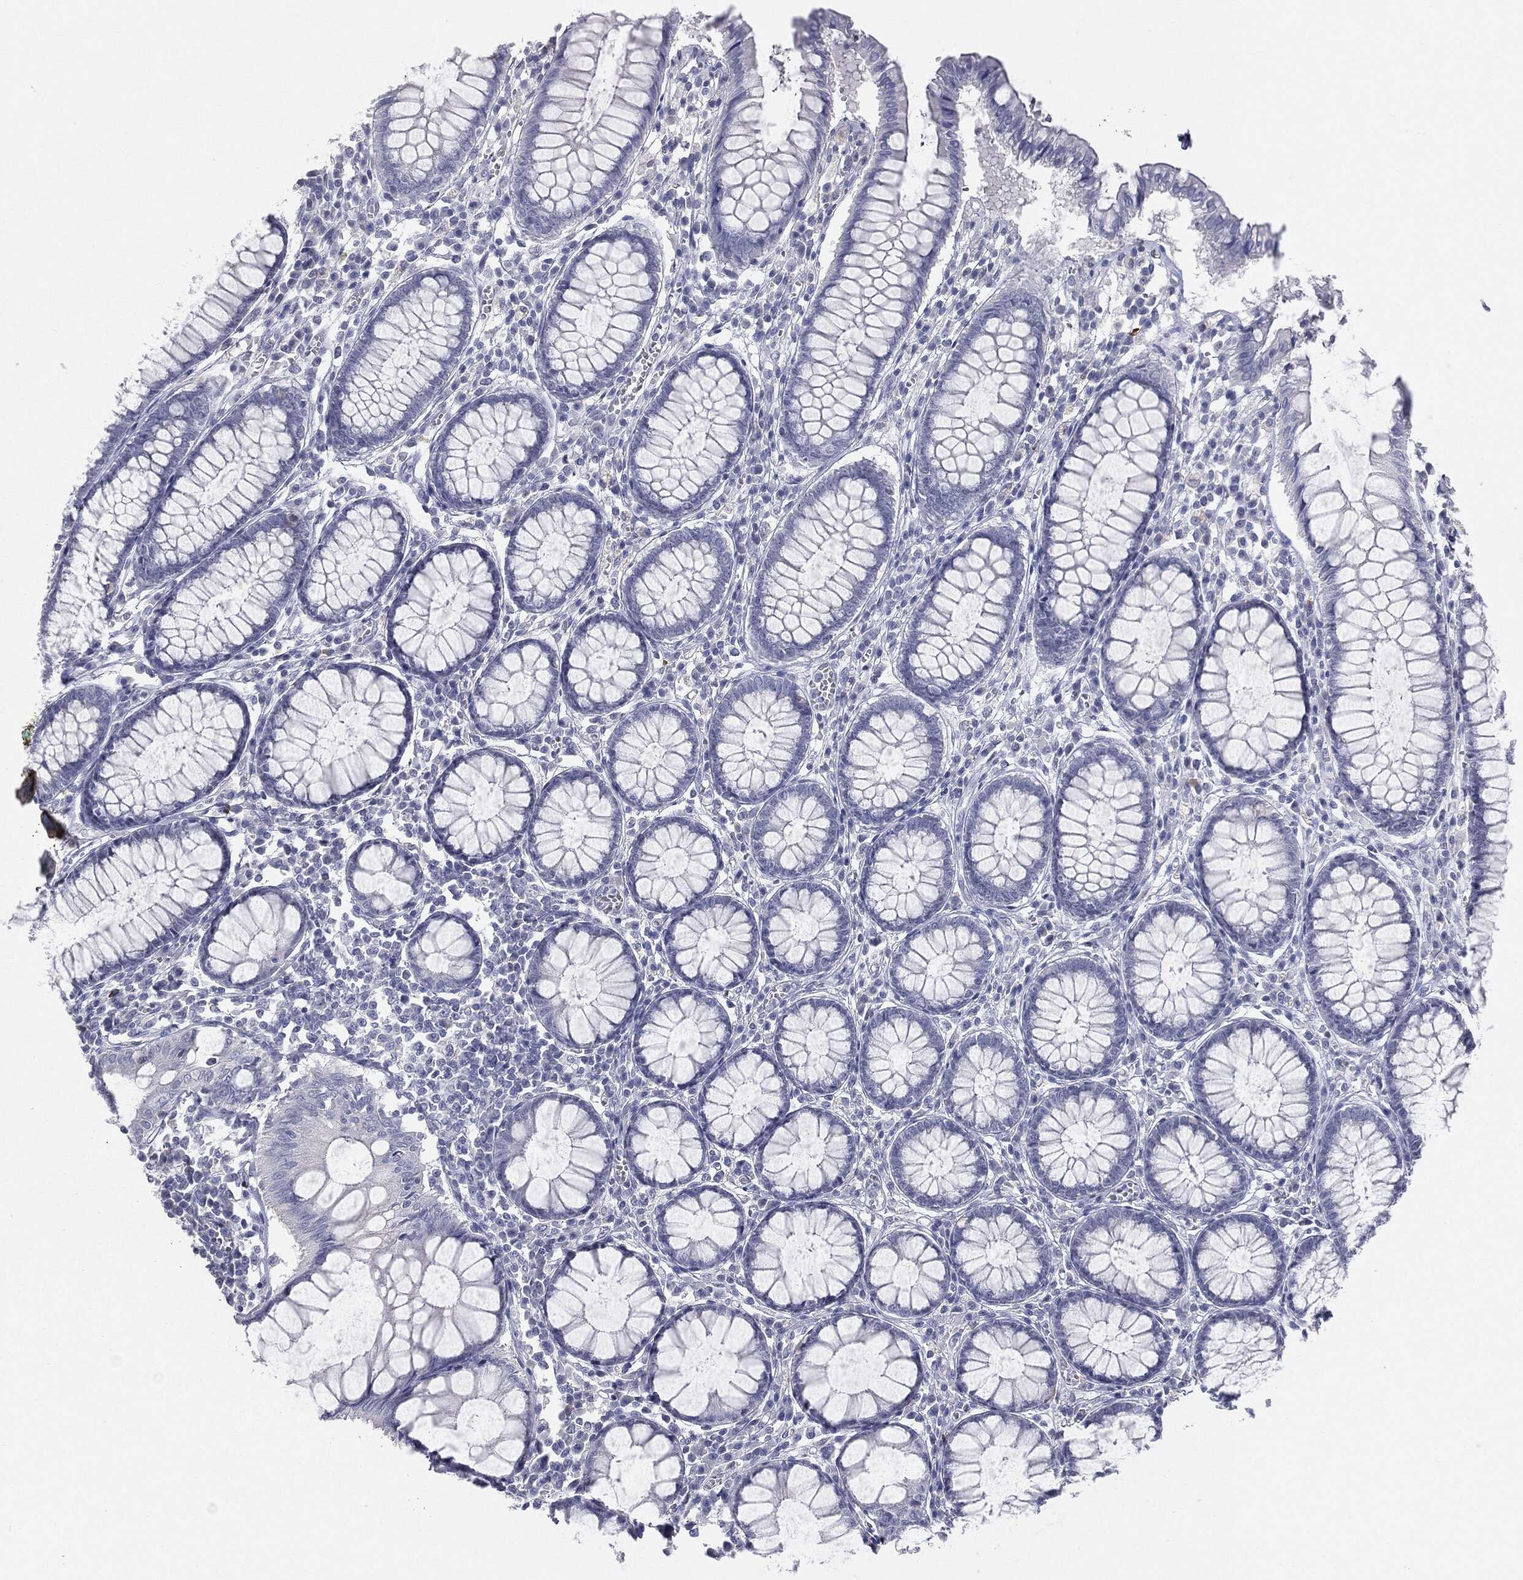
{"staining": {"intensity": "negative", "quantity": "none", "location": "none"}, "tissue": "colon", "cell_type": "Endothelial cells", "image_type": "normal", "snomed": [{"axis": "morphology", "description": "Normal tissue, NOS"}, {"axis": "topography", "description": "Colon"}], "caption": "Colon stained for a protein using immunohistochemistry displays no staining endothelial cells.", "gene": "DMKN", "patient": {"sex": "male", "age": 65}}